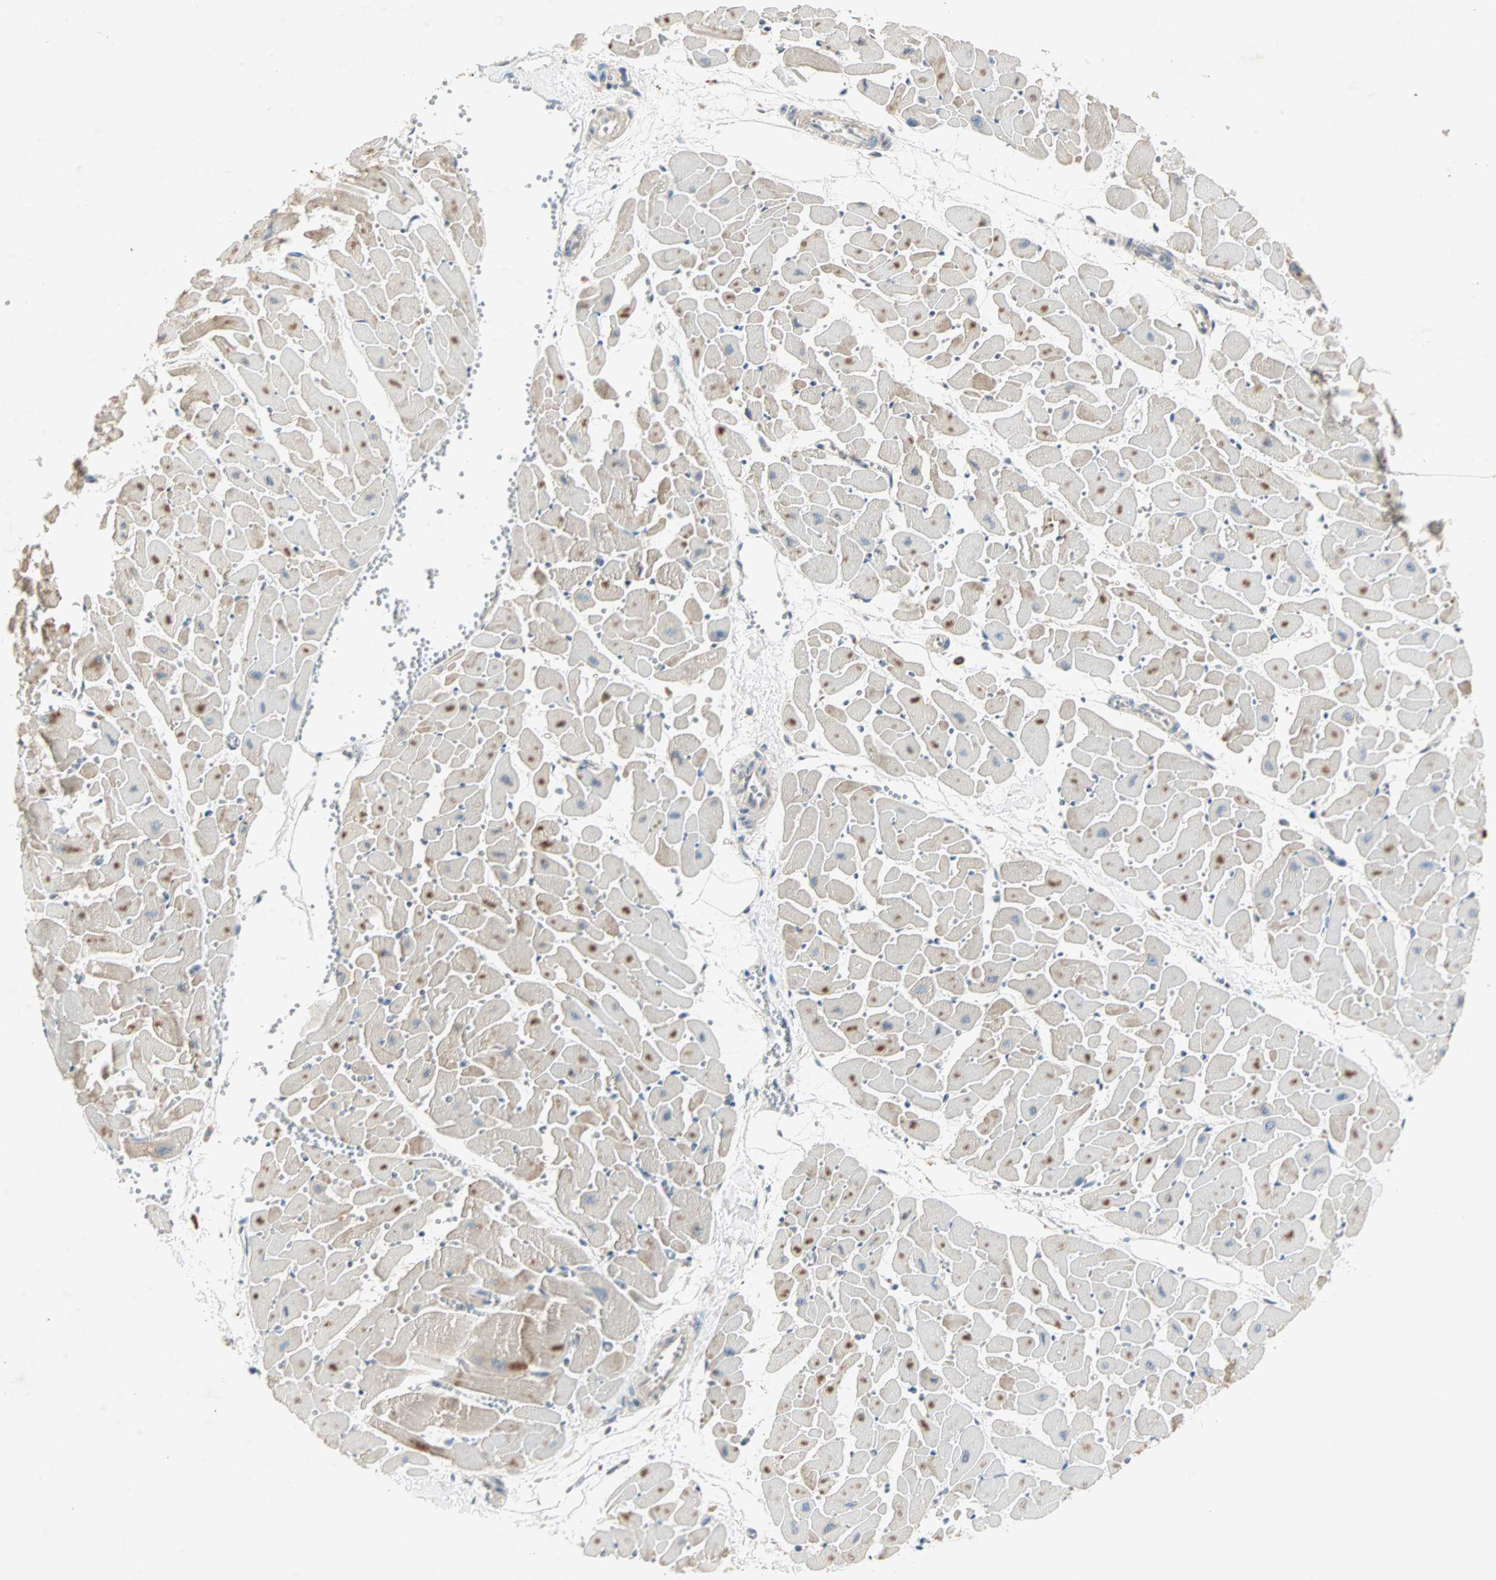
{"staining": {"intensity": "moderate", "quantity": "25%-75%", "location": "cytoplasmic/membranous"}, "tissue": "heart muscle", "cell_type": "Cardiomyocytes", "image_type": "normal", "snomed": [{"axis": "morphology", "description": "Normal tissue, NOS"}, {"axis": "topography", "description": "Heart"}], "caption": "This is a micrograph of immunohistochemistry (IHC) staining of unremarkable heart muscle, which shows moderate staining in the cytoplasmic/membranous of cardiomyocytes.", "gene": "TTF2", "patient": {"sex": "female", "age": 19}}